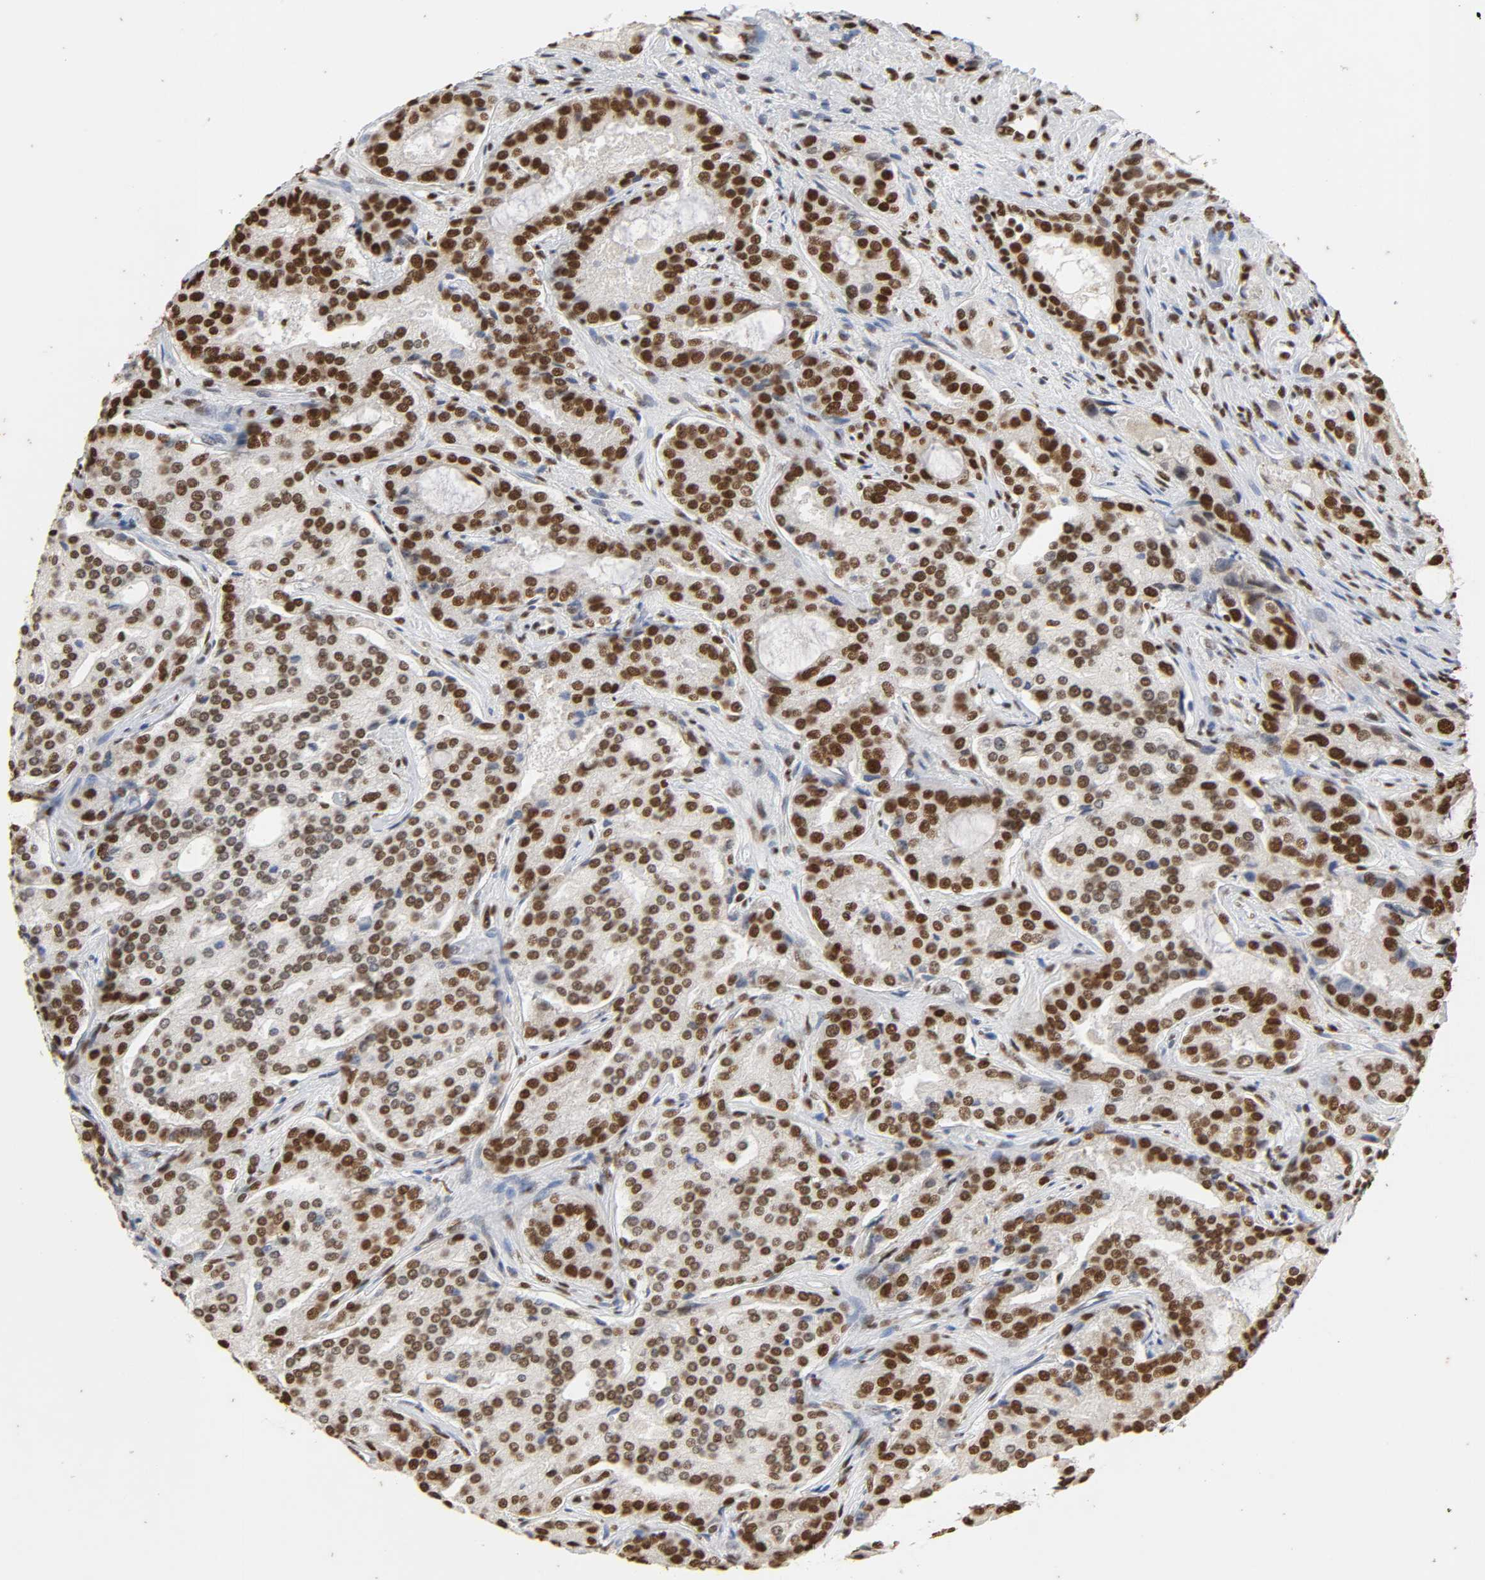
{"staining": {"intensity": "strong", "quantity": ">75%", "location": "nuclear"}, "tissue": "prostate cancer", "cell_type": "Tumor cells", "image_type": "cancer", "snomed": [{"axis": "morphology", "description": "Adenocarcinoma, High grade"}, {"axis": "topography", "description": "Prostate"}], "caption": "This photomicrograph reveals immunohistochemistry staining of prostate adenocarcinoma (high-grade), with high strong nuclear expression in approximately >75% of tumor cells.", "gene": "HNRNPC", "patient": {"sex": "male", "age": 72}}